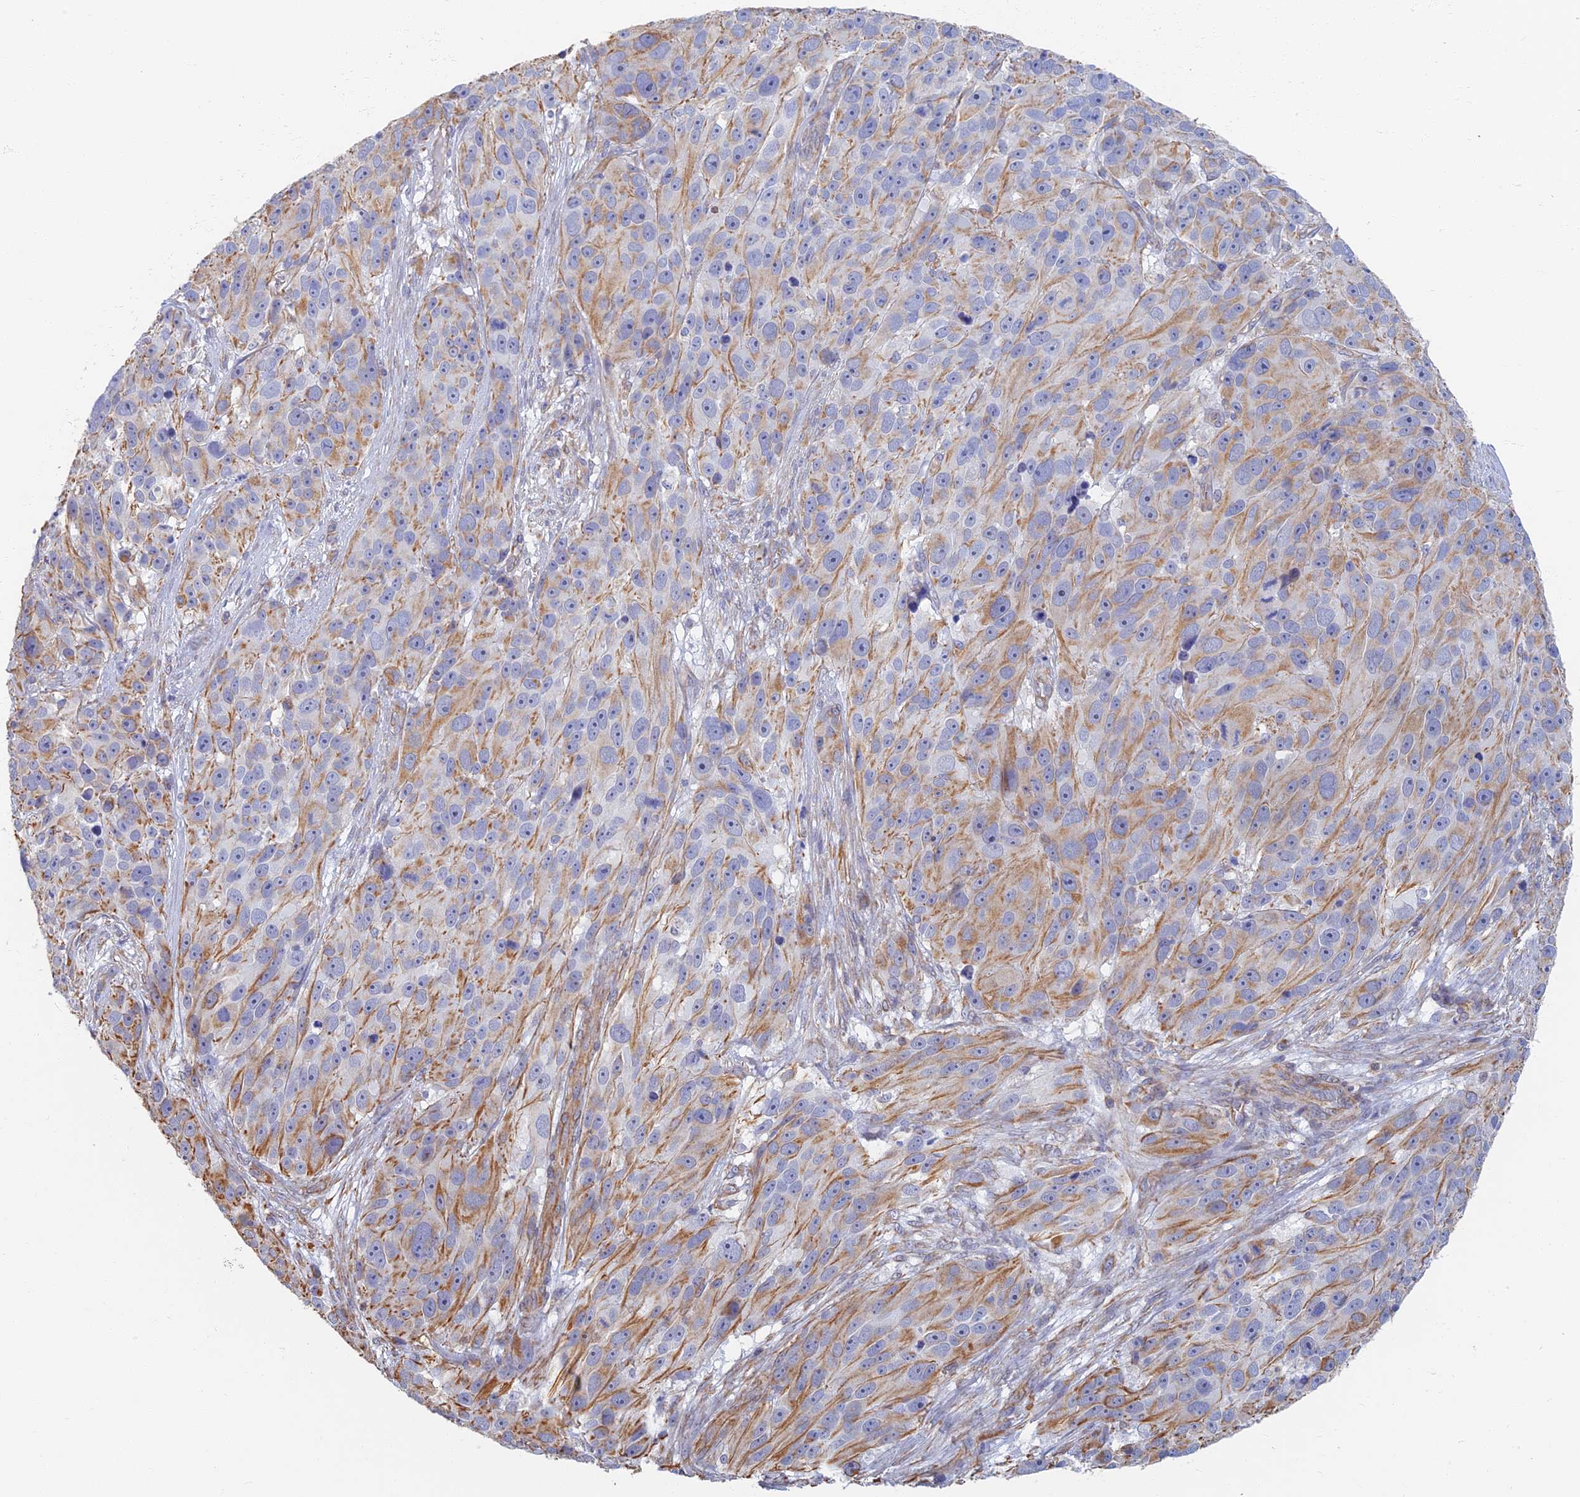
{"staining": {"intensity": "moderate", "quantity": "25%-75%", "location": "cytoplasmic/membranous"}, "tissue": "melanoma", "cell_type": "Tumor cells", "image_type": "cancer", "snomed": [{"axis": "morphology", "description": "Malignant melanoma, NOS"}, {"axis": "topography", "description": "Skin"}], "caption": "The micrograph exhibits immunohistochemical staining of melanoma. There is moderate cytoplasmic/membranous positivity is seen in about 25%-75% of tumor cells. (Brightfield microscopy of DAB IHC at high magnification).", "gene": "RMC1", "patient": {"sex": "male", "age": 84}}